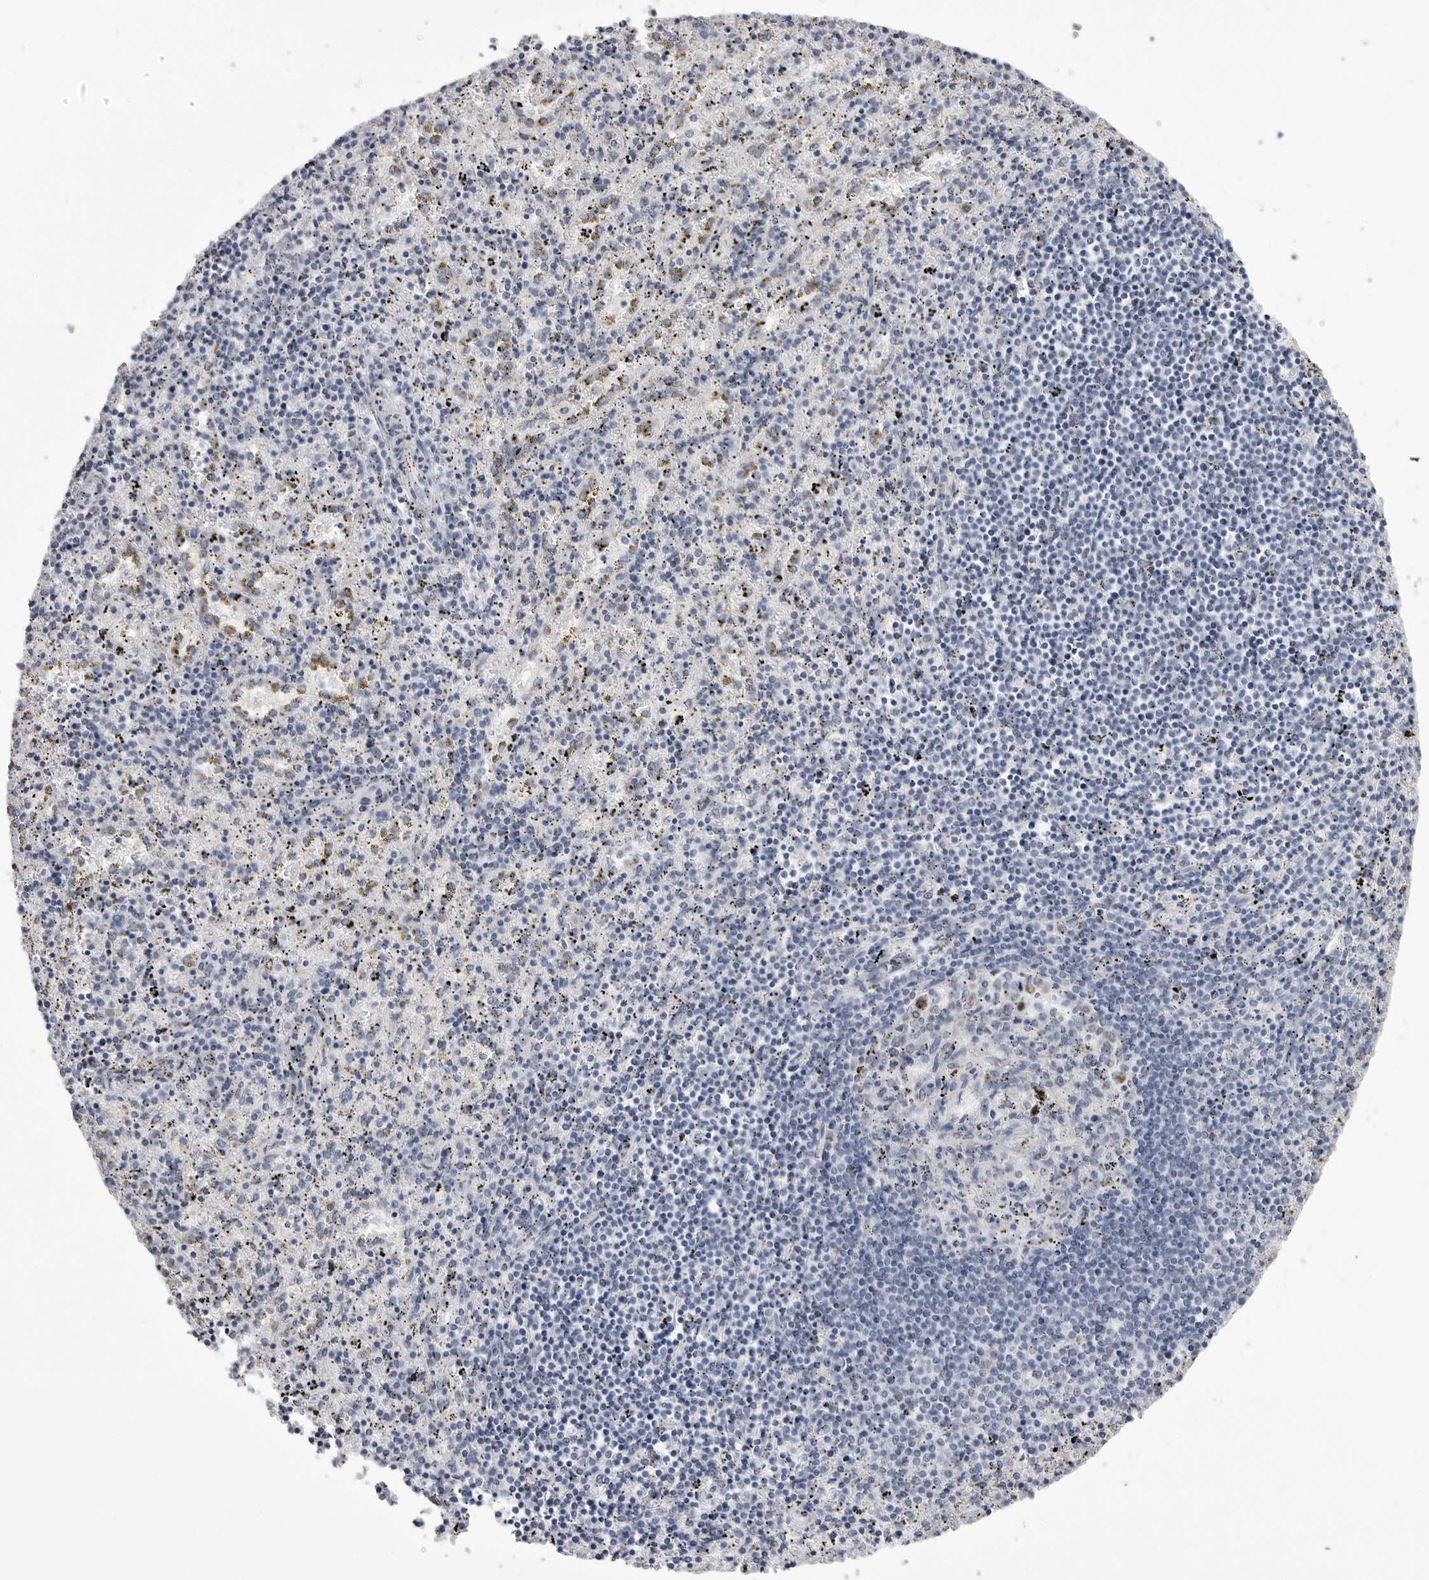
{"staining": {"intensity": "negative", "quantity": "none", "location": "none"}, "tissue": "spleen", "cell_type": "Cells in red pulp", "image_type": "normal", "snomed": [{"axis": "morphology", "description": "Normal tissue, NOS"}, {"axis": "topography", "description": "Spleen"}], "caption": "Immunohistochemistry (IHC) micrograph of unremarkable spleen: spleen stained with DAB exhibits no significant protein positivity in cells in red pulp. The staining is performed using DAB brown chromogen with nuclei counter-stained in using hematoxylin.", "gene": "TUFM", "patient": {"sex": "male", "age": 11}}